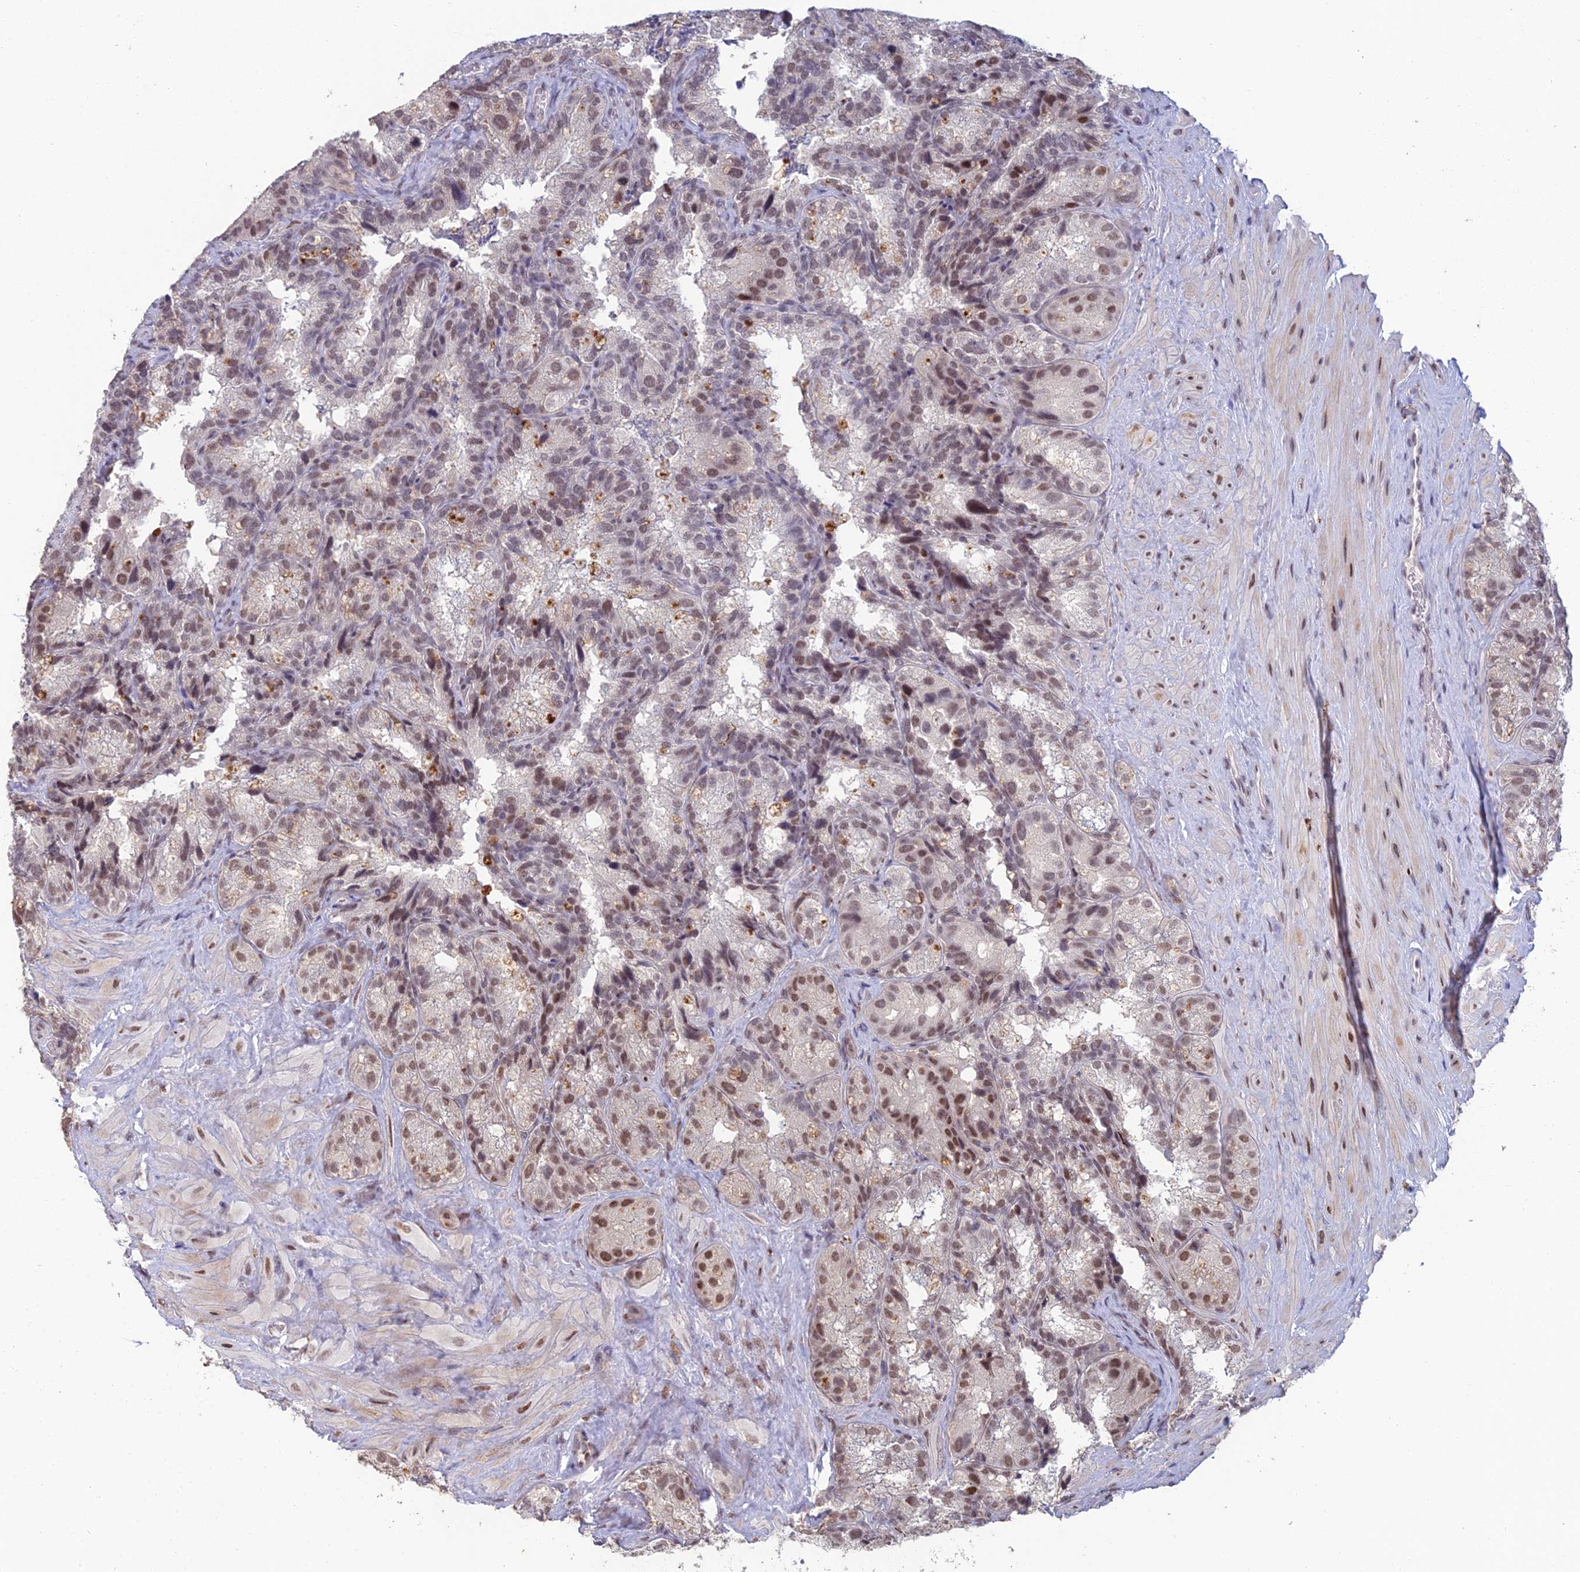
{"staining": {"intensity": "moderate", "quantity": "25%-75%", "location": "nuclear"}, "tissue": "seminal vesicle", "cell_type": "Glandular cells", "image_type": "normal", "snomed": [{"axis": "morphology", "description": "Normal tissue, NOS"}, {"axis": "topography", "description": "Seminal veicle"}], "caption": "Immunohistochemical staining of unremarkable human seminal vesicle exhibits medium levels of moderate nuclear staining in approximately 25%-75% of glandular cells.", "gene": "ABHD17A", "patient": {"sex": "male", "age": 58}}